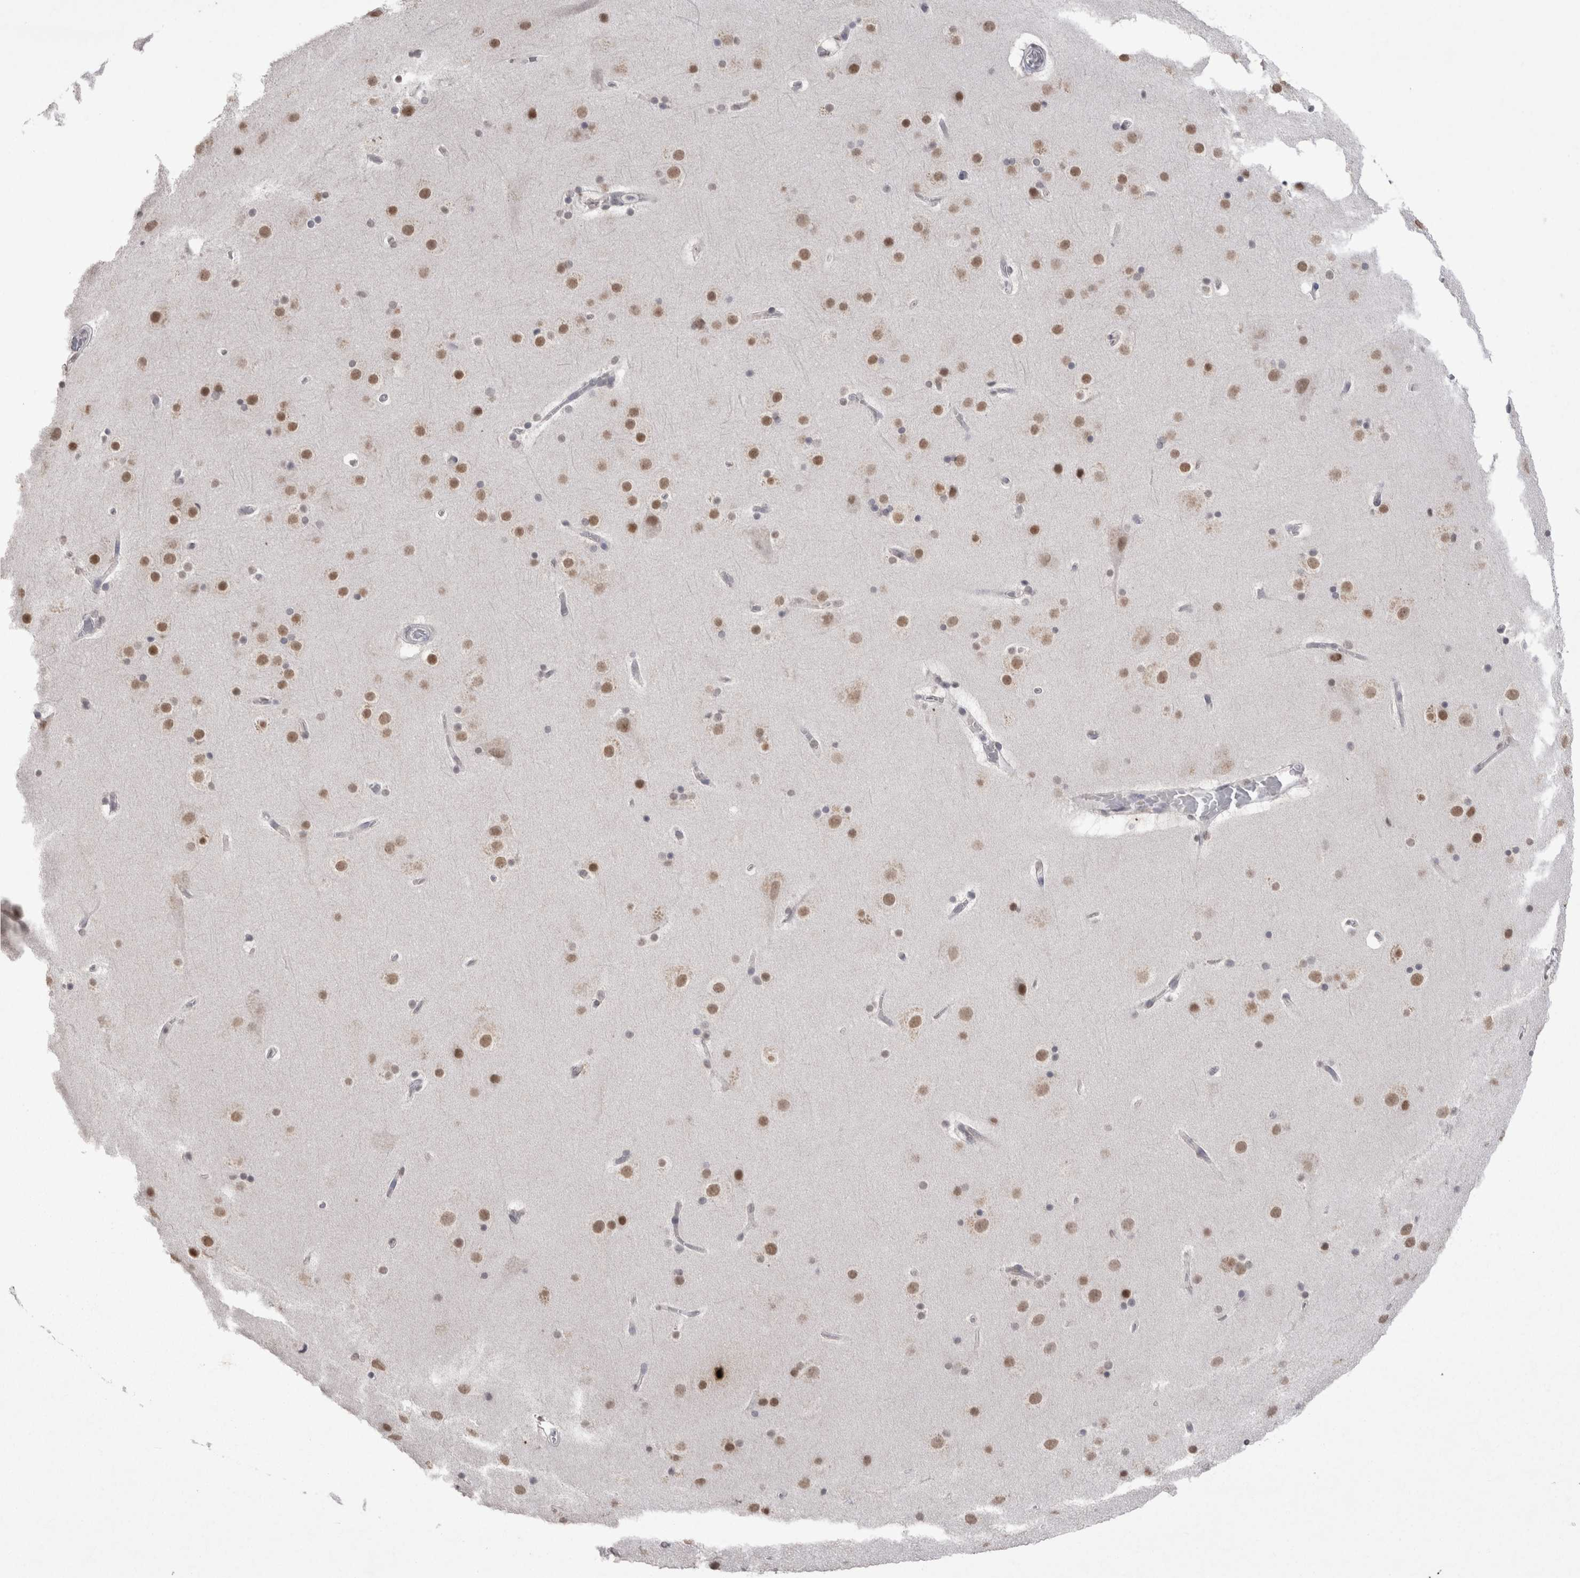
{"staining": {"intensity": "negative", "quantity": "none", "location": "none"}, "tissue": "cerebral cortex", "cell_type": "Endothelial cells", "image_type": "normal", "snomed": [{"axis": "morphology", "description": "Normal tissue, NOS"}, {"axis": "topography", "description": "Cerebral cortex"}], "caption": "Cerebral cortex was stained to show a protein in brown. There is no significant staining in endothelial cells.", "gene": "DDX4", "patient": {"sex": "male", "age": 57}}